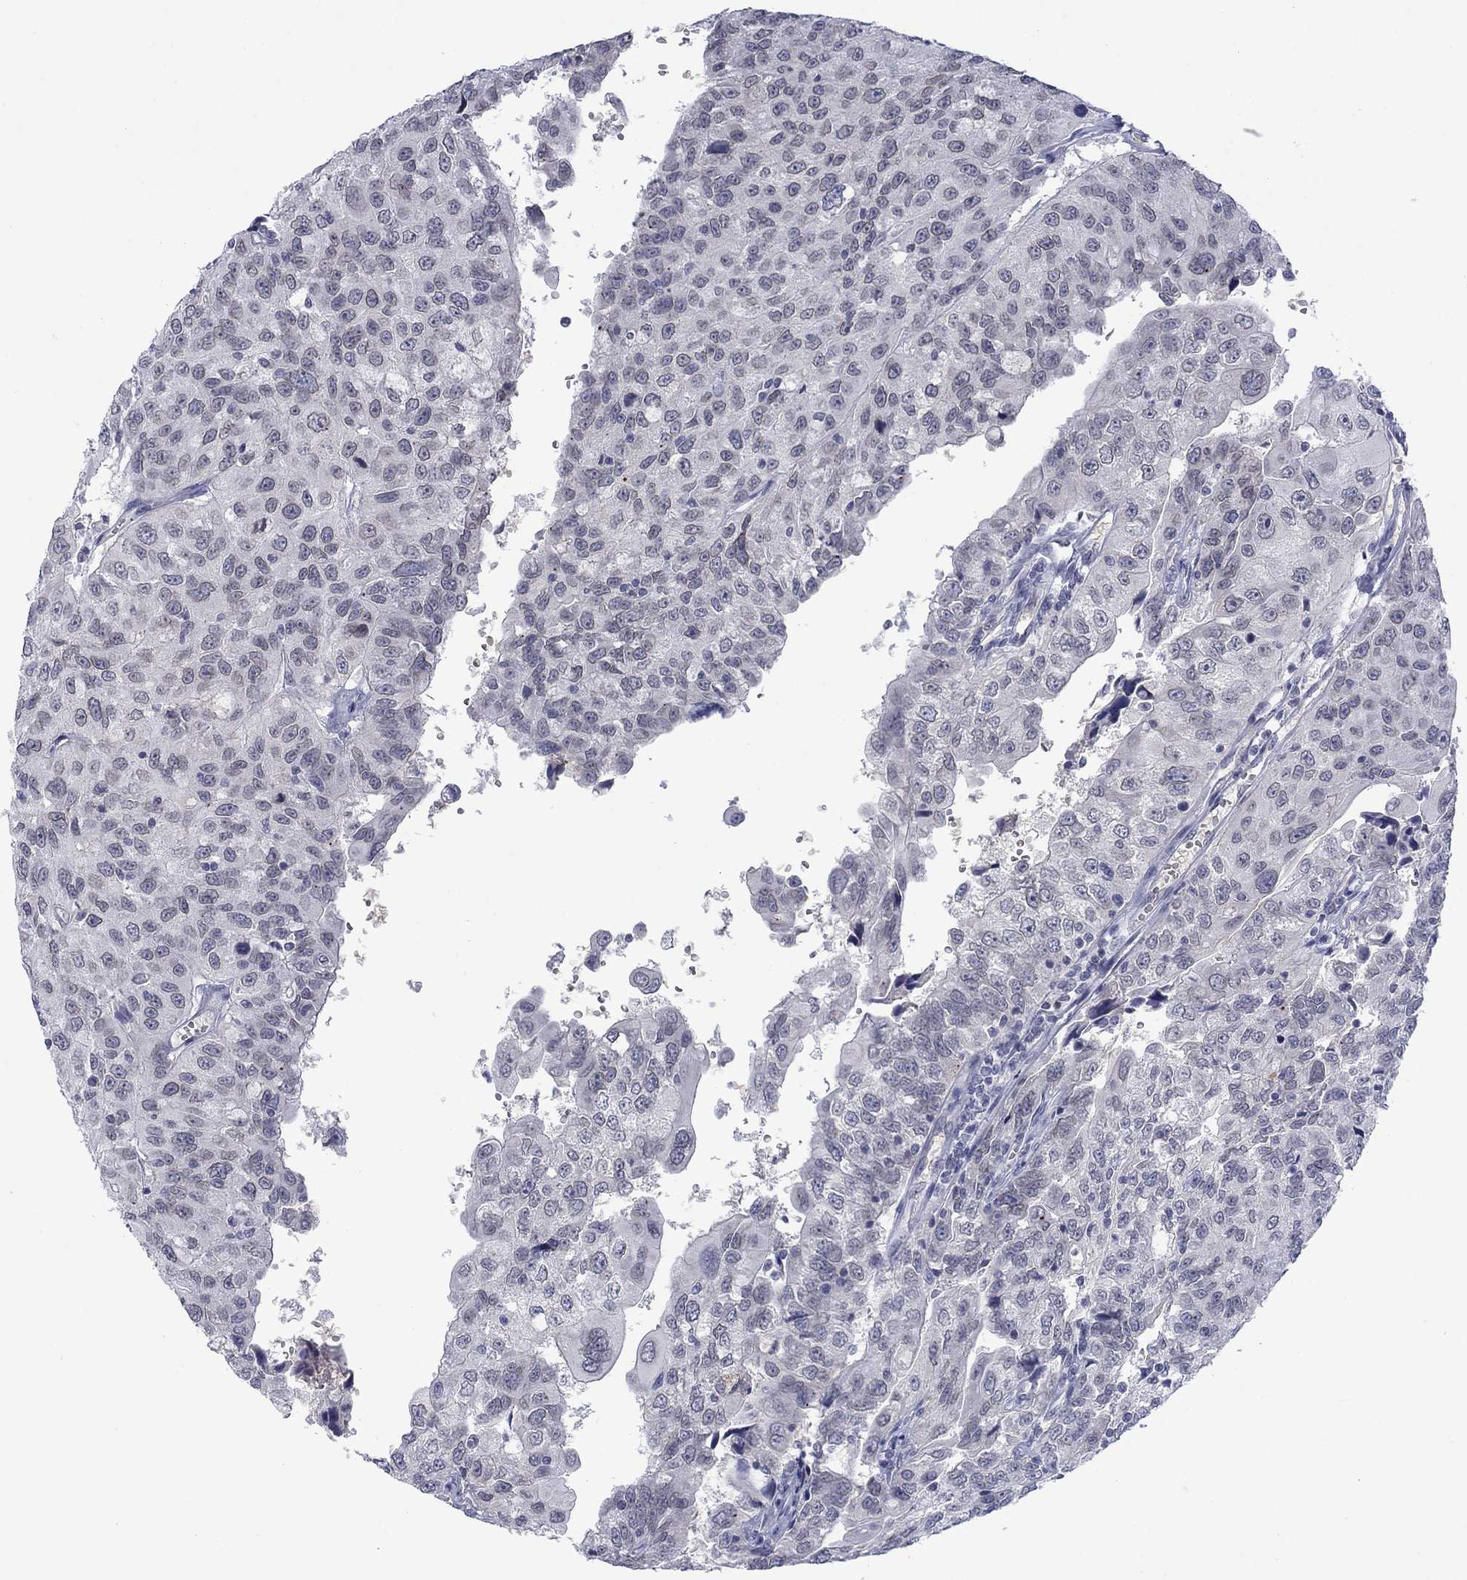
{"staining": {"intensity": "negative", "quantity": "none", "location": "none"}, "tissue": "urothelial cancer", "cell_type": "Tumor cells", "image_type": "cancer", "snomed": [{"axis": "morphology", "description": "Urothelial carcinoma, NOS"}, {"axis": "morphology", "description": "Urothelial carcinoma, High grade"}, {"axis": "topography", "description": "Urinary bladder"}], "caption": "This is an IHC image of high-grade urothelial carcinoma. There is no positivity in tumor cells.", "gene": "NSMF", "patient": {"sex": "female", "age": 73}}